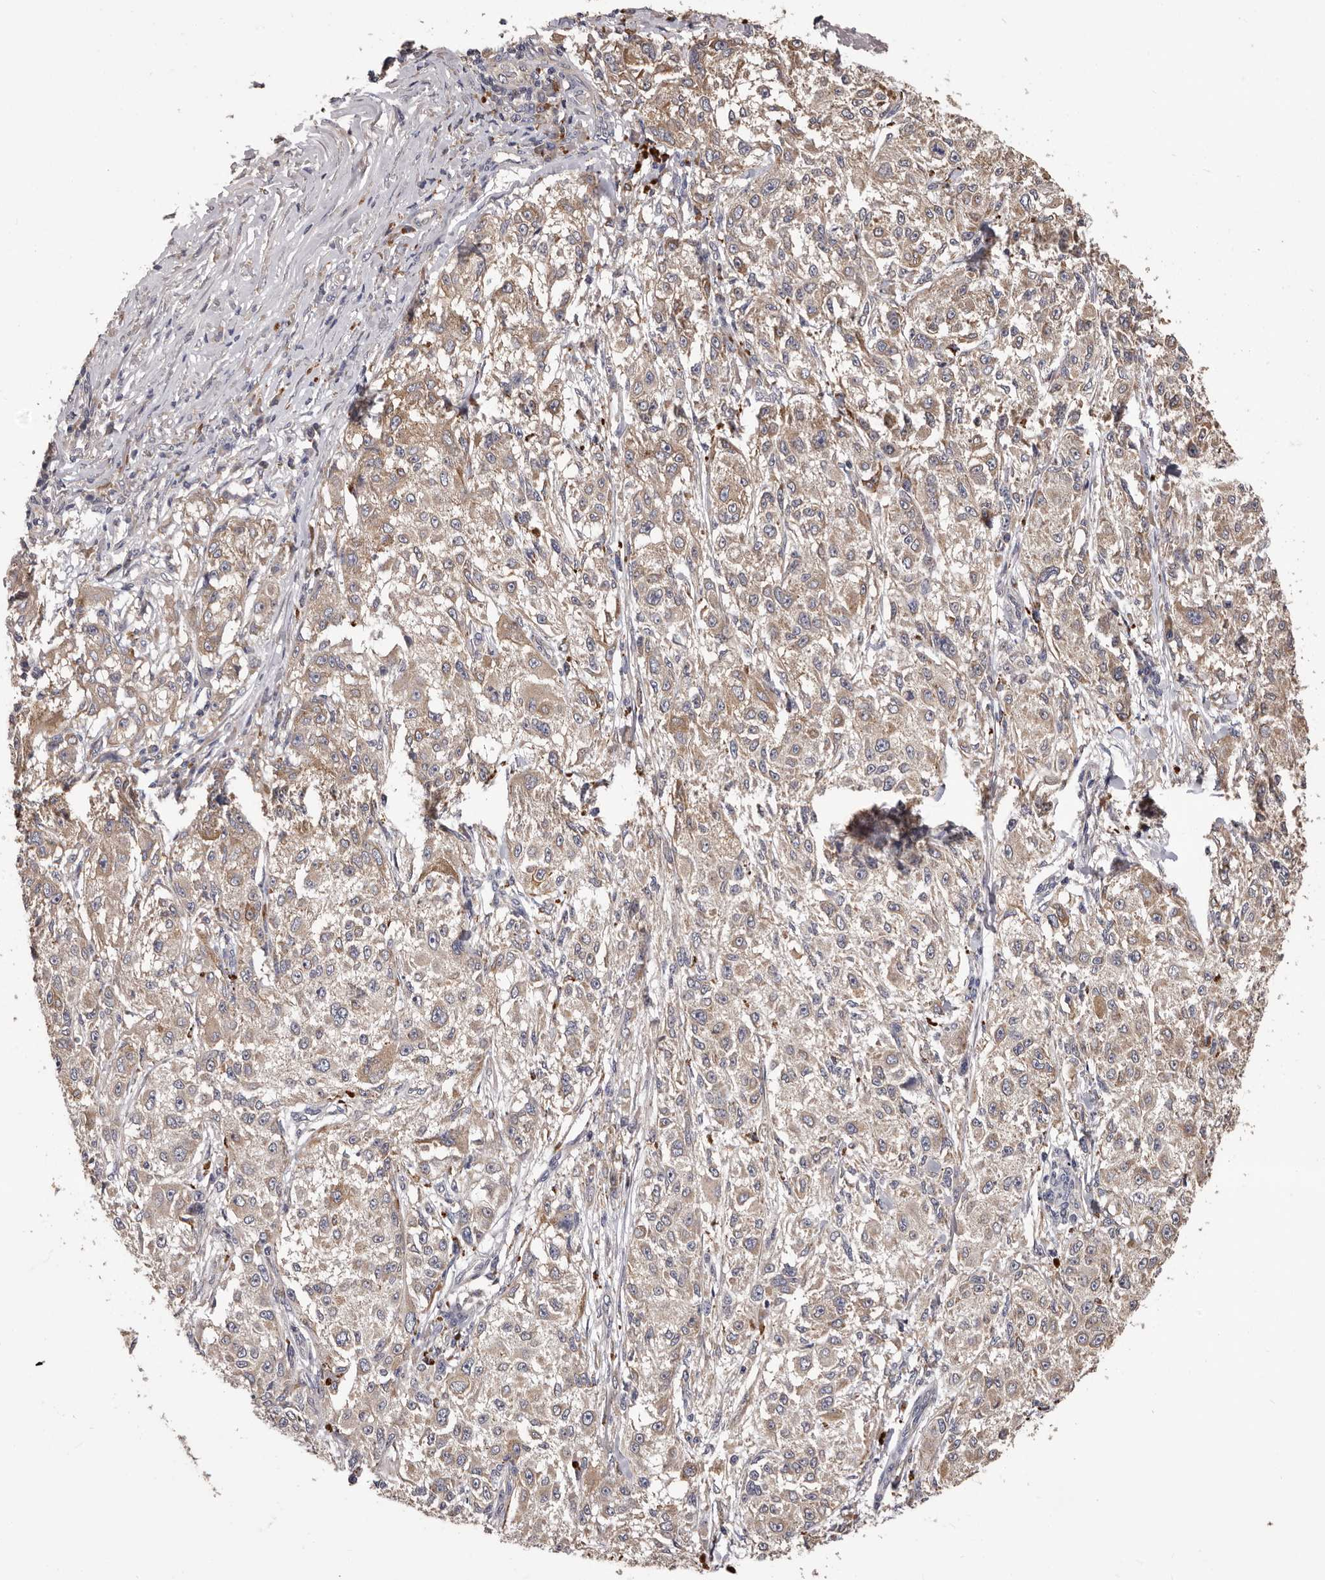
{"staining": {"intensity": "weak", "quantity": "25%-75%", "location": "cytoplasmic/membranous"}, "tissue": "melanoma", "cell_type": "Tumor cells", "image_type": "cancer", "snomed": [{"axis": "morphology", "description": "Necrosis, NOS"}, {"axis": "morphology", "description": "Malignant melanoma, NOS"}, {"axis": "topography", "description": "Skin"}], "caption": "Immunohistochemistry micrograph of human melanoma stained for a protein (brown), which exhibits low levels of weak cytoplasmic/membranous positivity in approximately 25%-75% of tumor cells.", "gene": "ETNK1", "patient": {"sex": "female", "age": 87}}